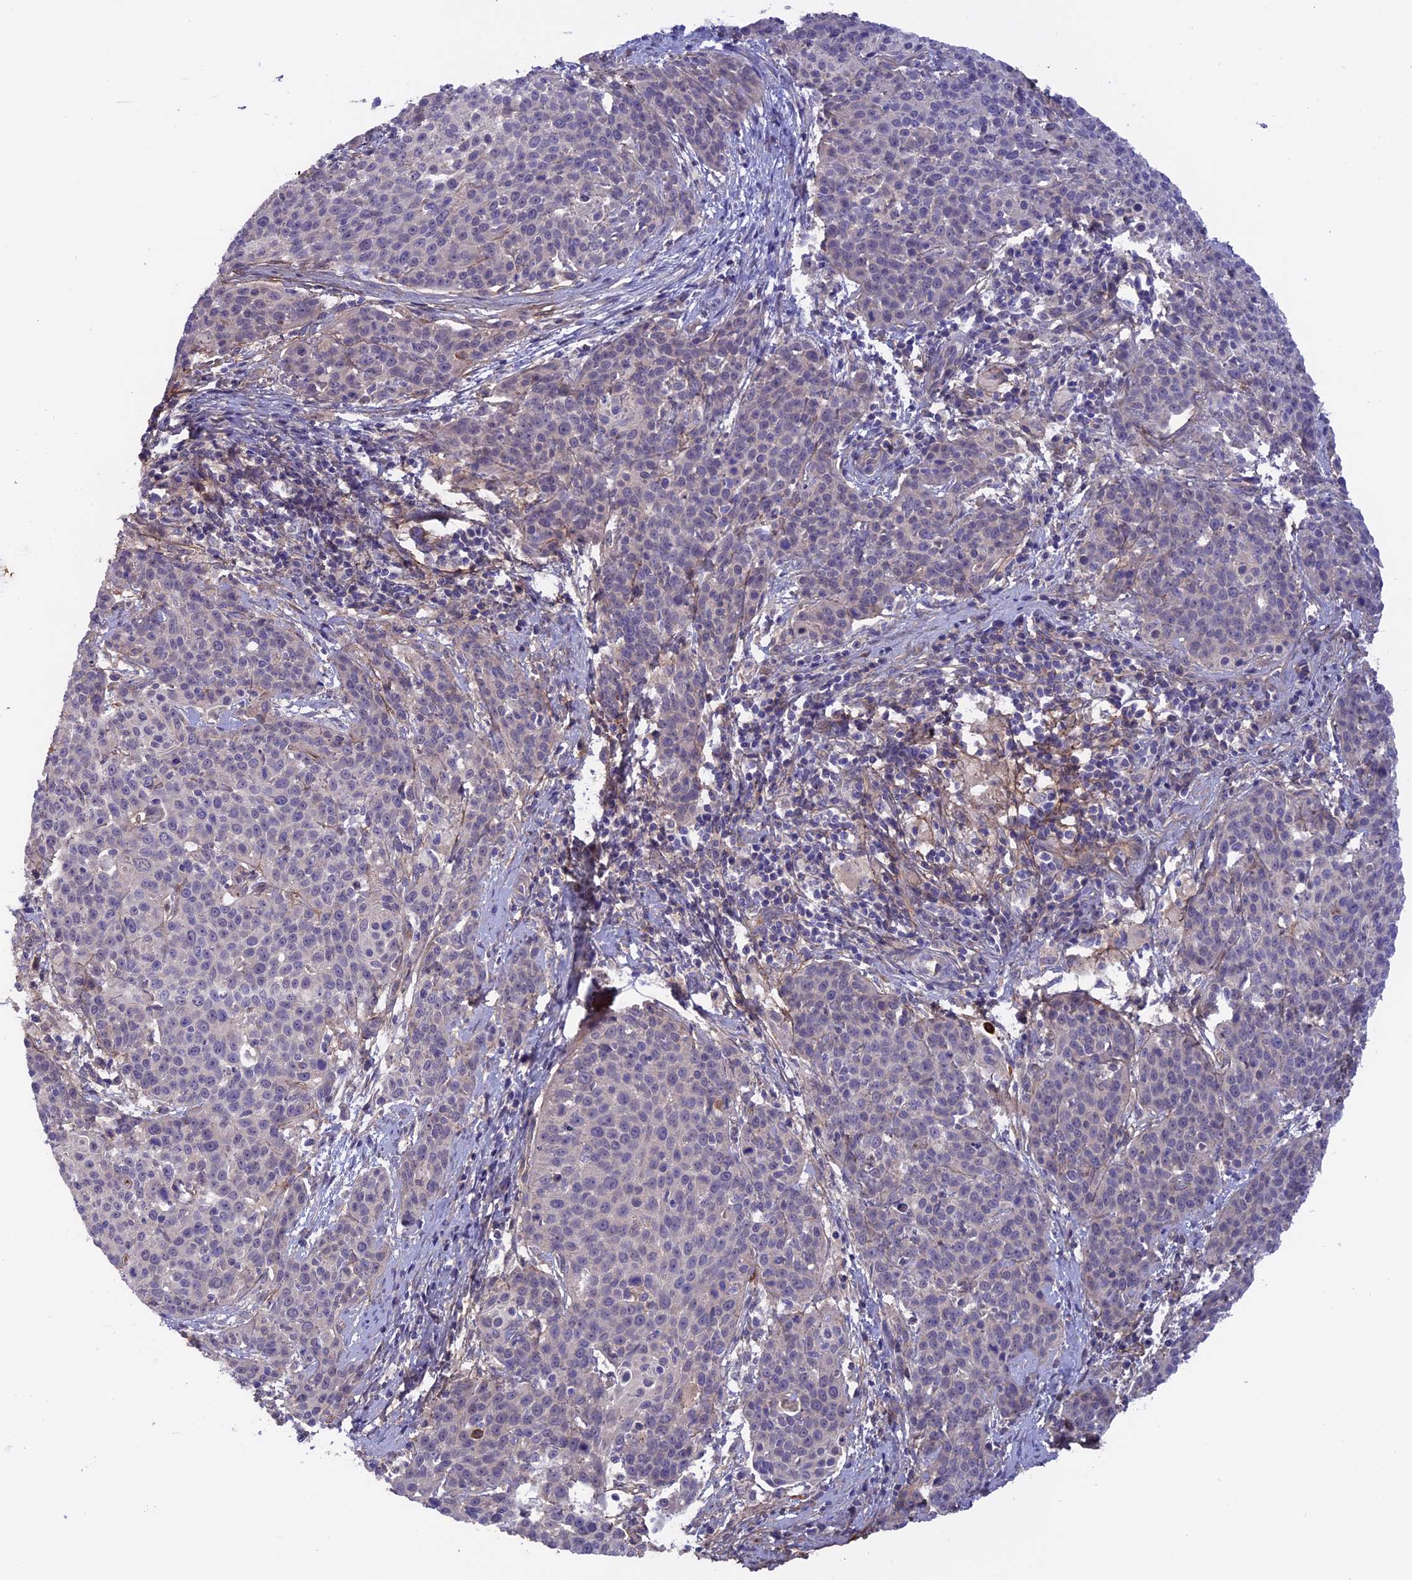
{"staining": {"intensity": "negative", "quantity": "none", "location": "none"}, "tissue": "cervical cancer", "cell_type": "Tumor cells", "image_type": "cancer", "snomed": [{"axis": "morphology", "description": "Squamous cell carcinoma, NOS"}, {"axis": "topography", "description": "Cervix"}], "caption": "Immunohistochemistry (IHC) photomicrograph of human cervical squamous cell carcinoma stained for a protein (brown), which reveals no expression in tumor cells.", "gene": "COL4A3", "patient": {"sex": "female", "age": 38}}